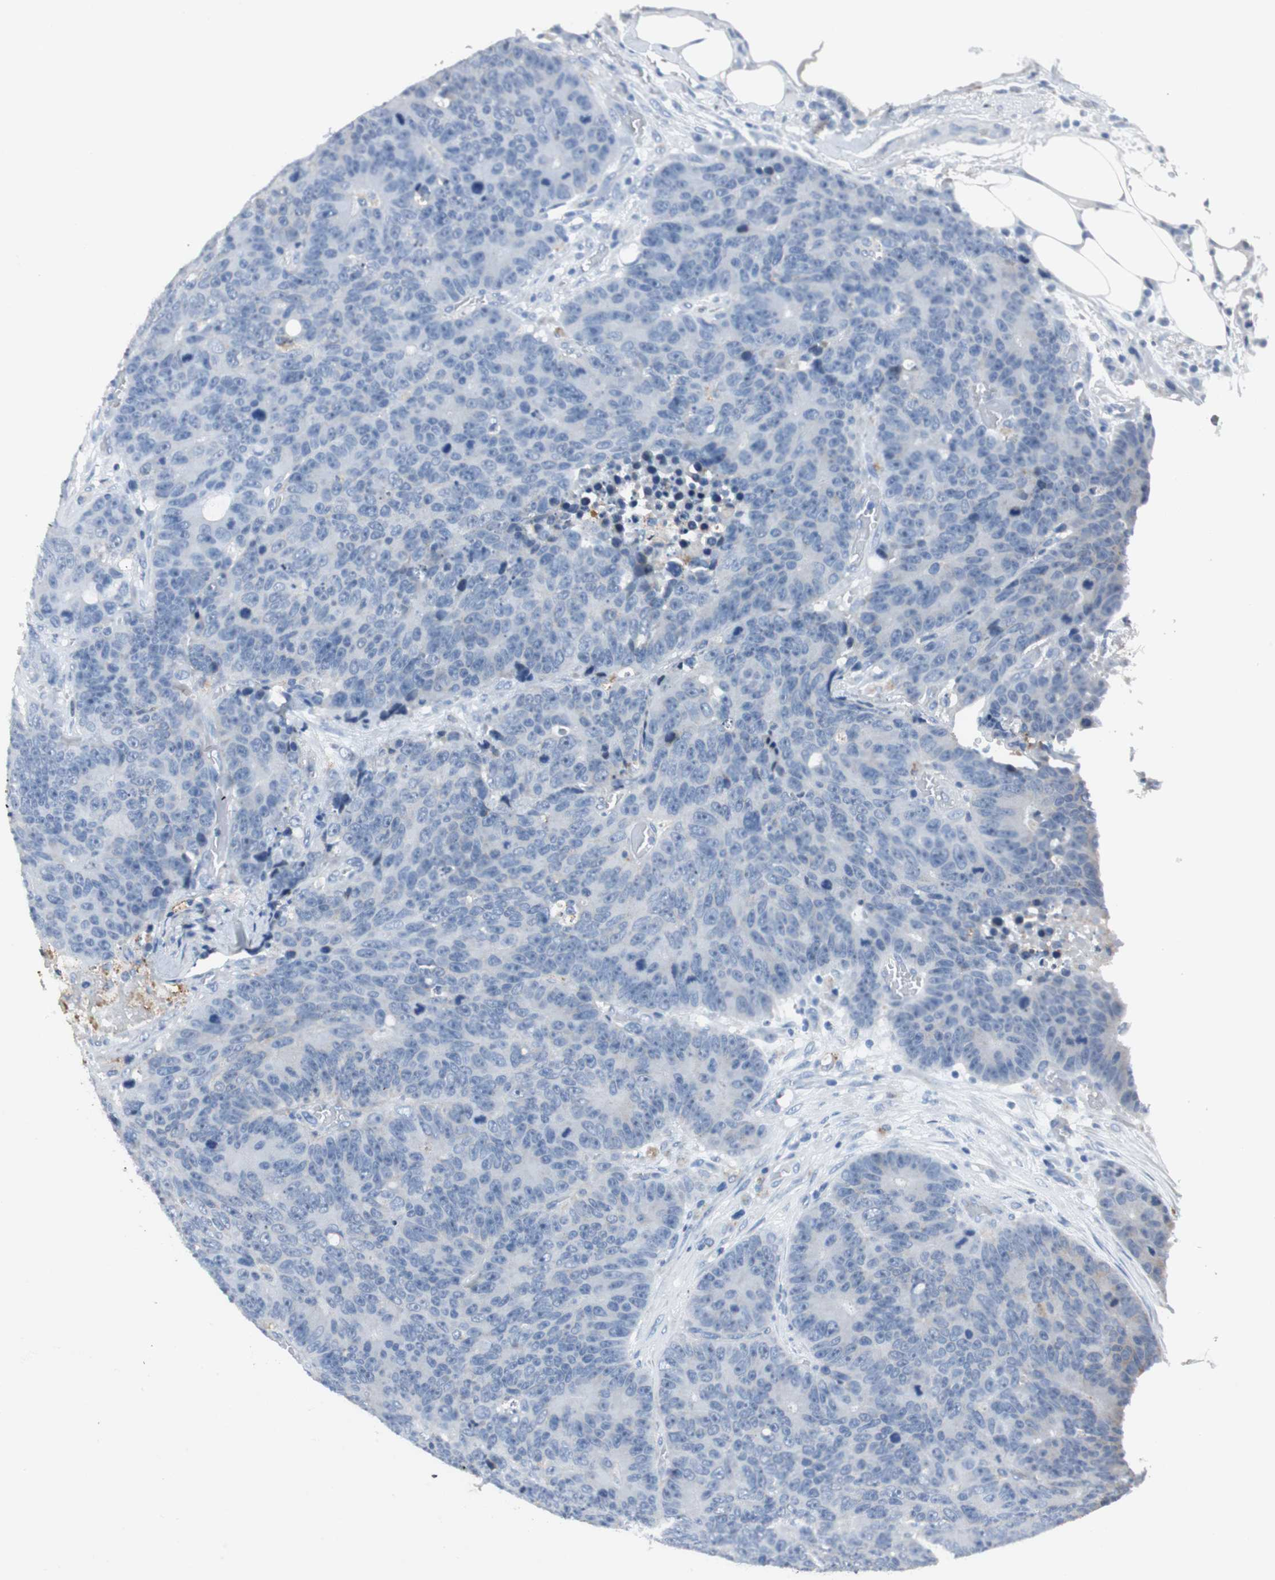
{"staining": {"intensity": "moderate", "quantity": "25%-75%", "location": "cytoplasmic/membranous"}, "tissue": "colorectal cancer", "cell_type": "Tumor cells", "image_type": "cancer", "snomed": [{"axis": "morphology", "description": "Adenocarcinoma, NOS"}, {"axis": "topography", "description": "Colon"}], "caption": "The micrograph displays immunohistochemical staining of colorectal adenocarcinoma. There is moderate cytoplasmic/membranous expression is identified in approximately 25%-75% of tumor cells.", "gene": "PCYT1B", "patient": {"sex": "female", "age": 86}}